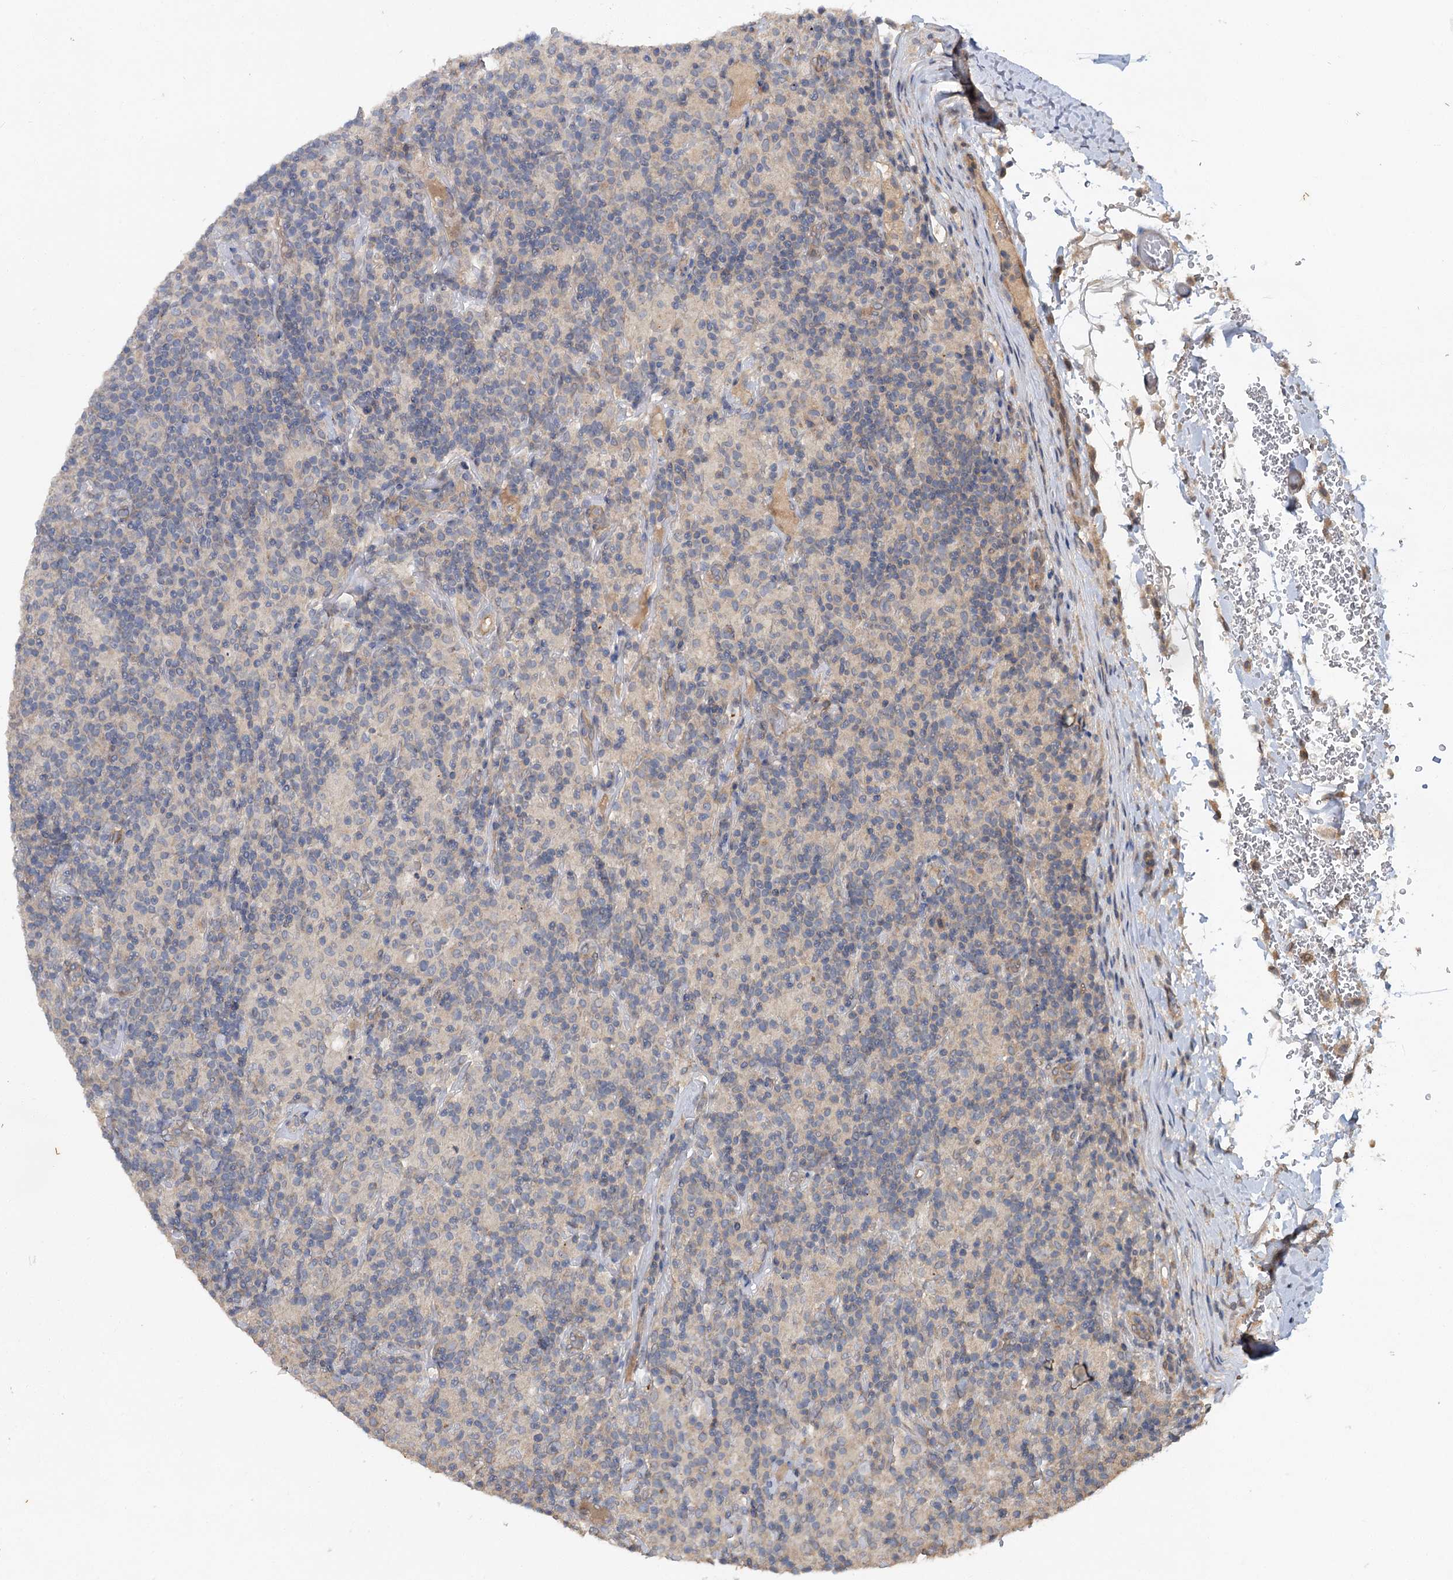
{"staining": {"intensity": "negative", "quantity": "none", "location": "none"}, "tissue": "lymphoma", "cell_type": "Tumor cells", "image_type": "cancer", "snomed": [{"axis": "morphology", "description": "Hodgkin's disease, NOS"}, {"axis": "topography", "description": "Lymph node"}], "caption": "The image demonstrates no significant expression in tumor cells of Hodgkin's disease. (DAB (3,3'-diaminobenzidine) immunohistochemistry (IHC) visualized using brightfield microscopy, high magnification).", "gene": "ZNF324", "patient": {"sex": "male", "age": 70}}